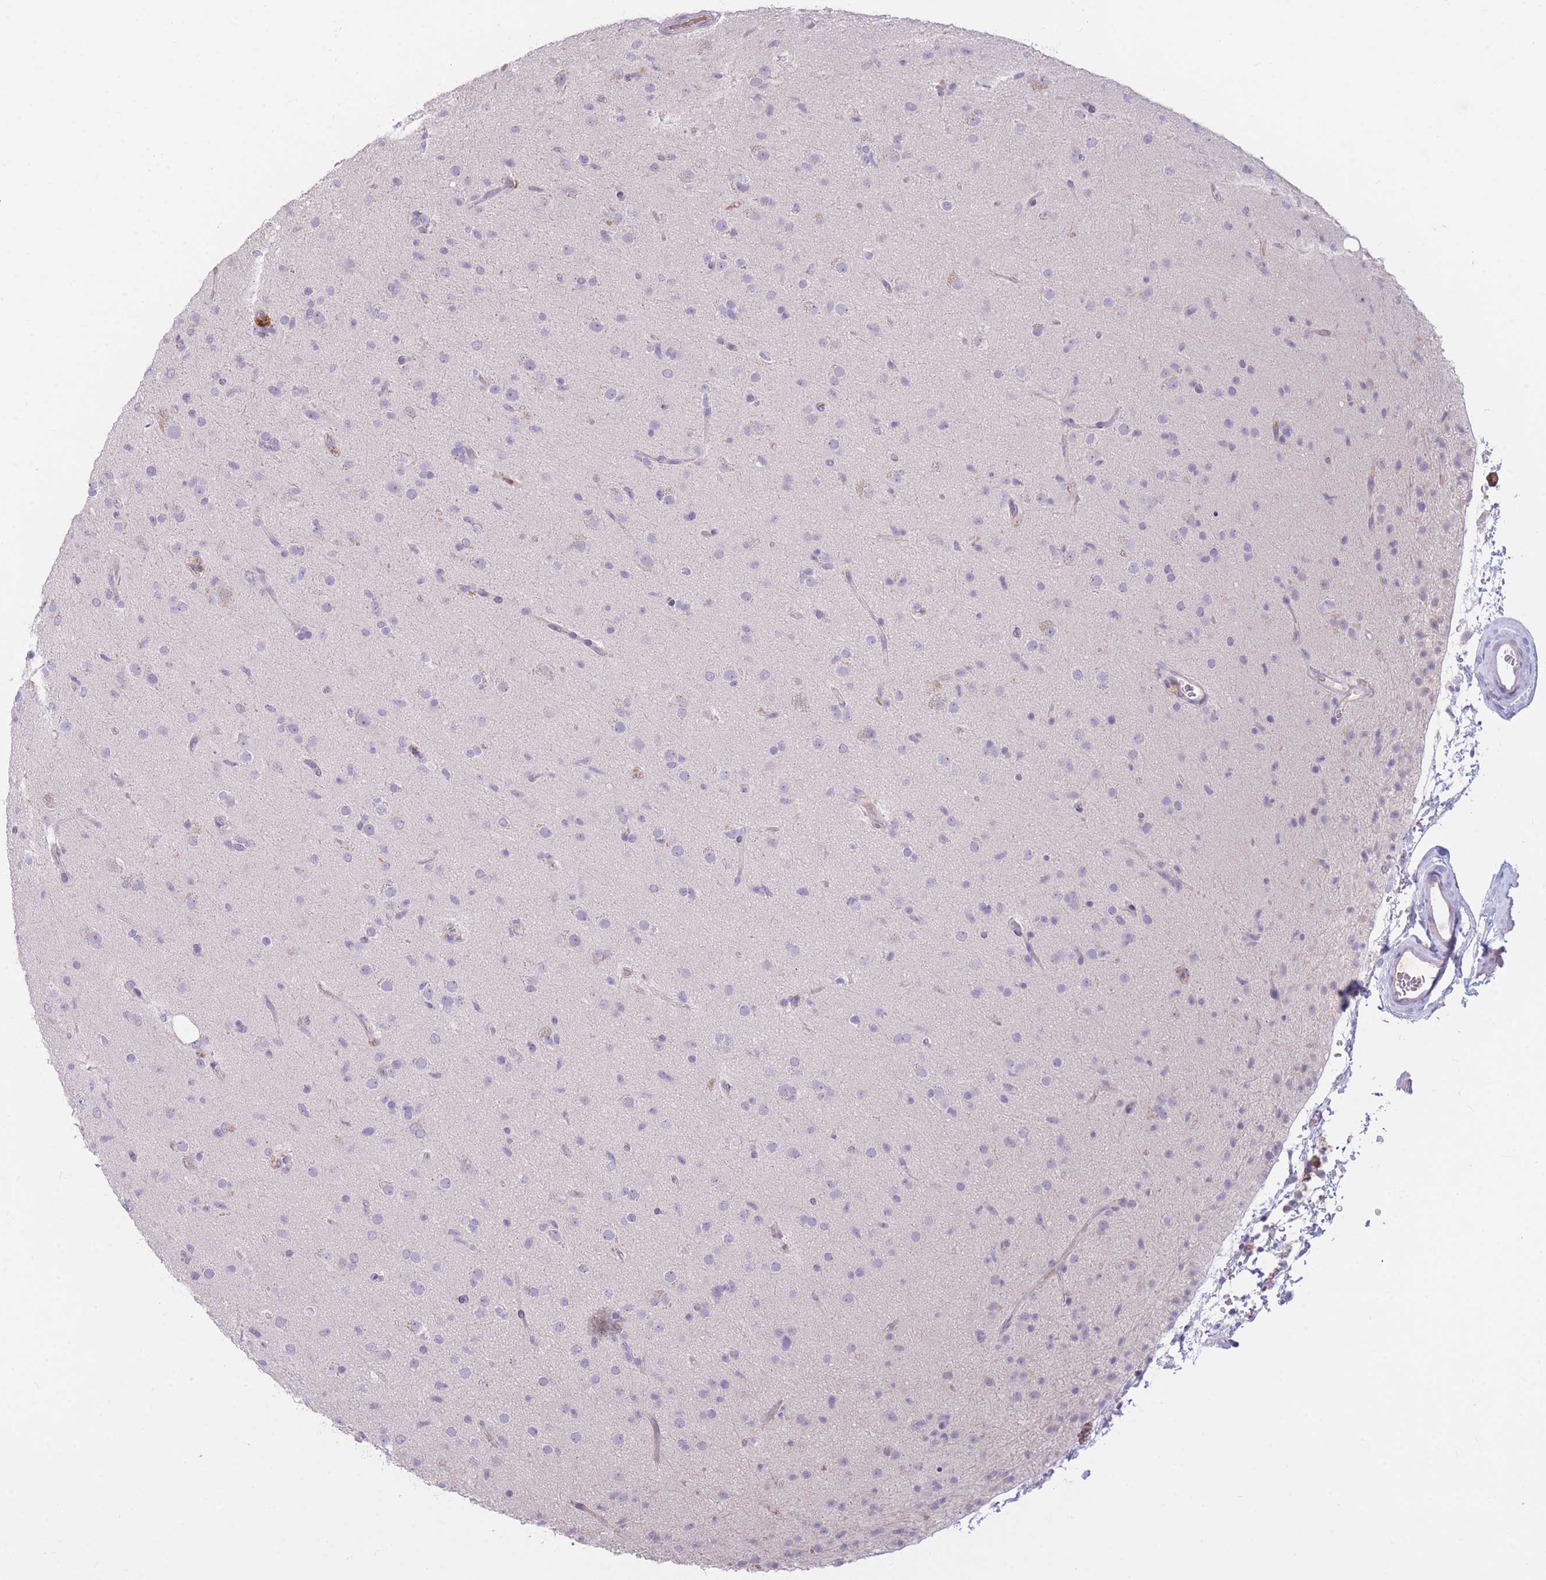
{"staining": {"intensity": "negative", "quantity": "none", "location": "none"}, "tissue": "glioma", "cell_type": "Tumor cells", "image_type": "cancer", "snomed": [{"axis": "morphology", "description": "Glioma, malignant, Low grade"}, {"axis": "topography", "description": "Brain"}], "caption": "Glioma was stained to show a protein in brown. There is no significant staining in tumor cells. (Stains: DAB (3,3'-diaminobenzidine) immunohistochemistry (IHC) with hematoxylin counter stain, Microscopy: brightfield microscopy at high magnification).", "gene": "TPSD1", "patient": {"sex": "male", "age": 65}}